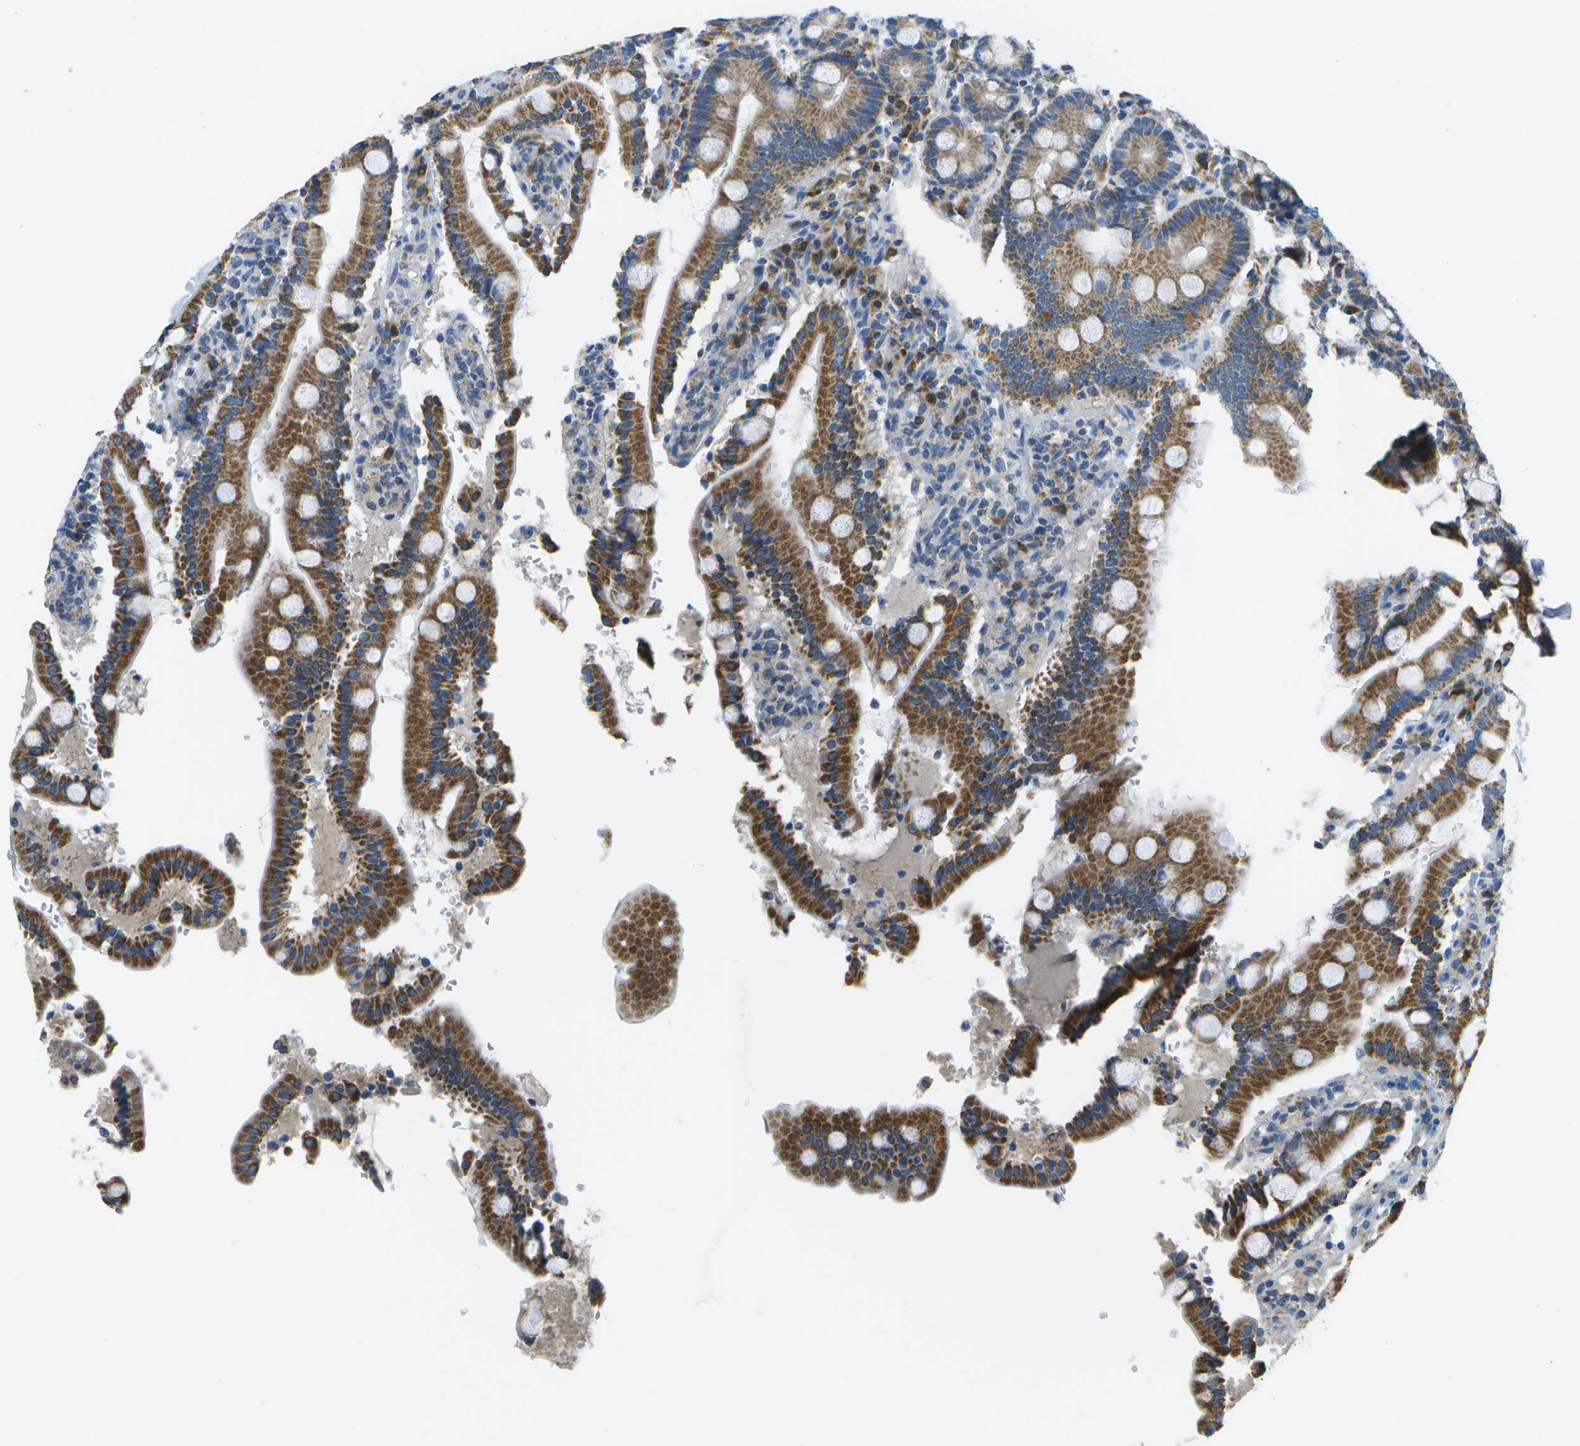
{"staining": {"intensity": "strong", "quantity": ">75%", "location": "cytoplasmic/membranous"}, "tissue": "duodenum", "cell_type": "Glandular cells", "image_type": "normal", "snomed": [{"axis": "morphology", "description": "Normal tissue, NOS"}, {"axis": "topography", "description": "Small intestine, NOS"}], "caption": "A high-resolution image shows IHC staining of unremarkable duodenum, which displays strong cytoplasmic/membranous expression in about >75% of glandular cells. Immunohistochemistry (ihc) stains the protein of interest in brown and the nuclei are stained blue.", "gene": "PTGIS", "patient": {"sex": "female", "age": 71}}